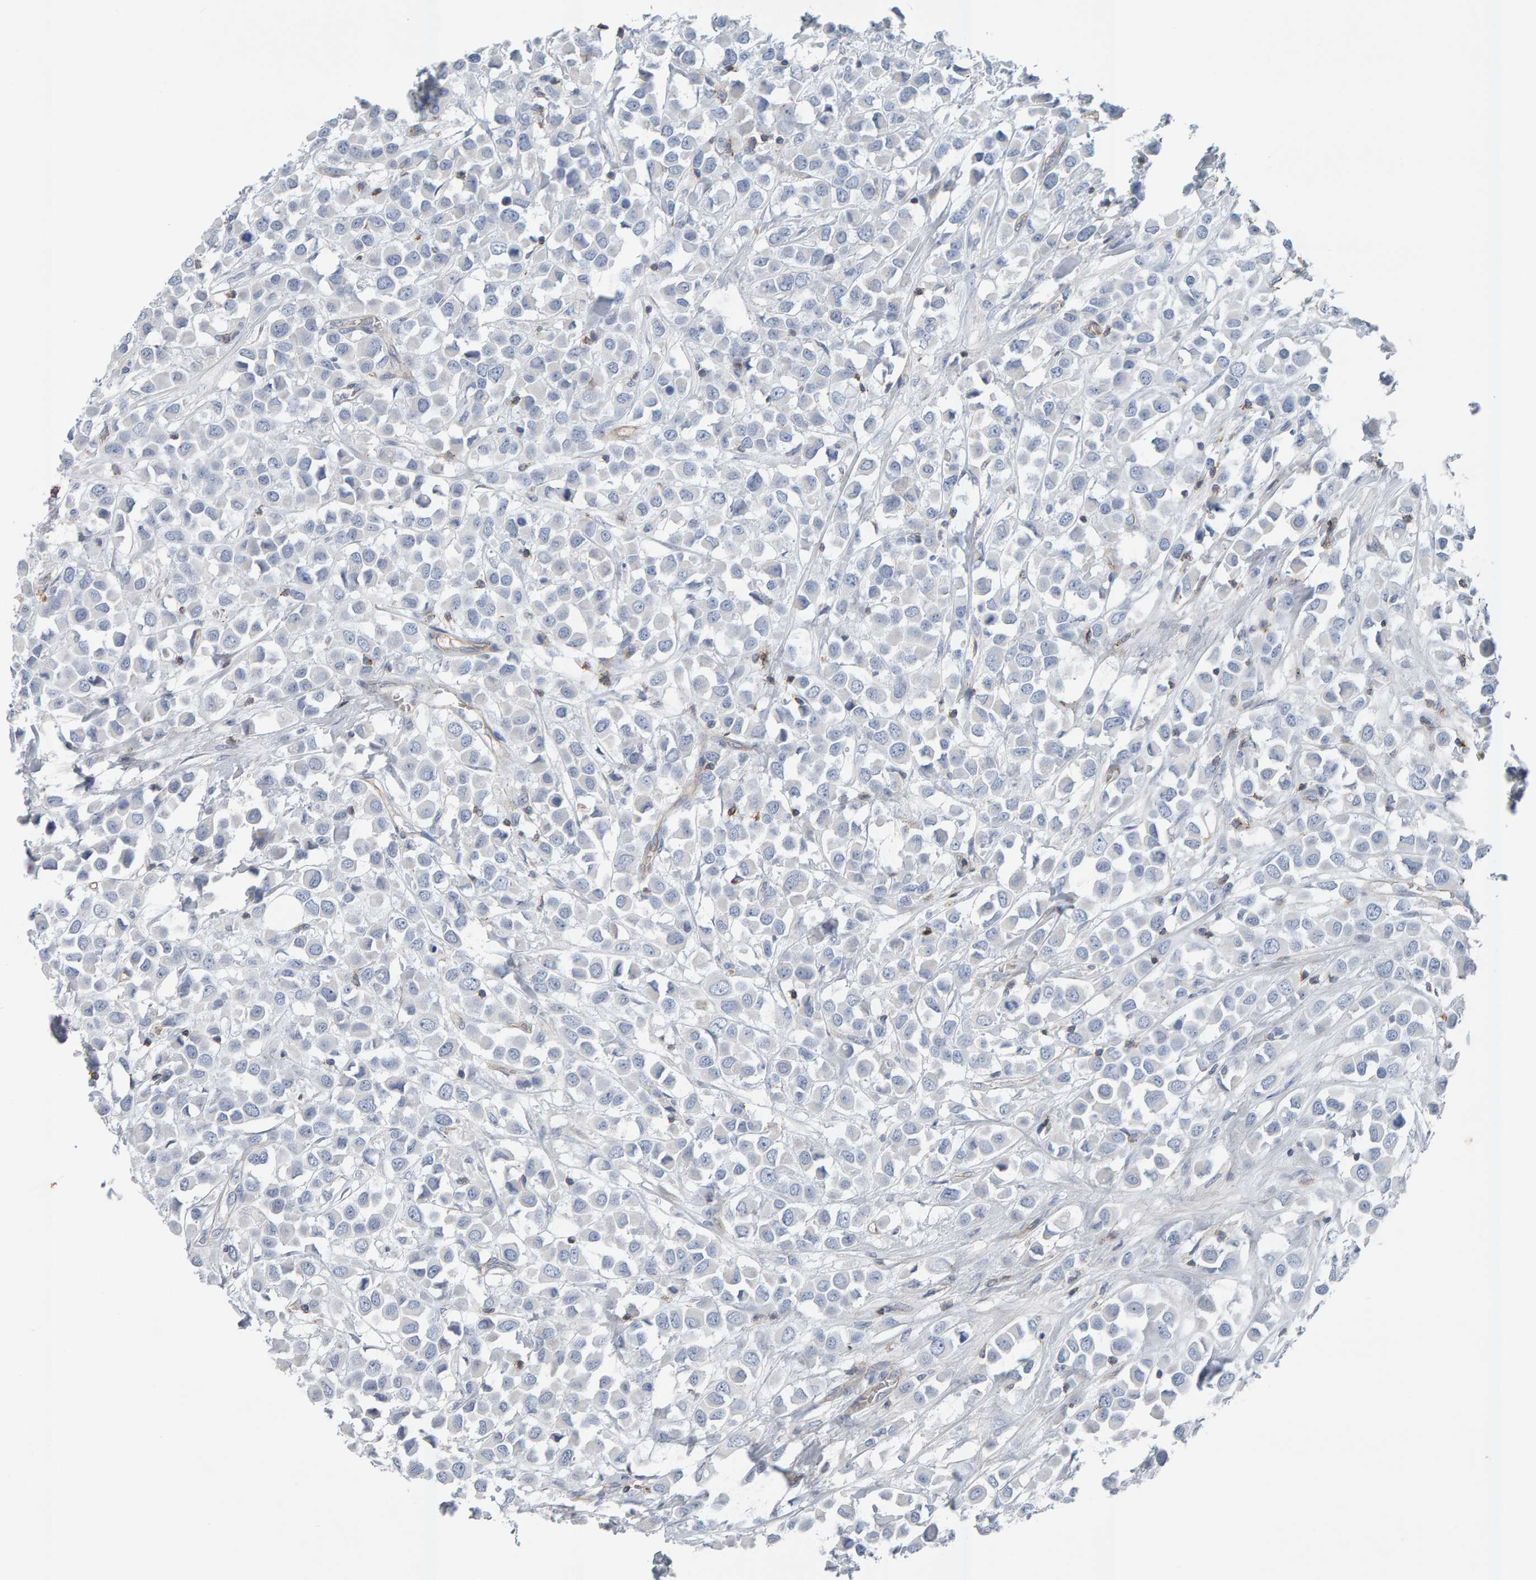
{"staining": {"intensity": "negative", "quantity": "none", "location": "none"}, "tissue": "breast cancer", "cell_type": "Tumor cells", "image_type": "cancer", "snomed": [{"axis": "morphology", "description": "Duct carcinoma"}, {"axis": "topography", "description": "Breast"}], "caption": "Protein analysis of breast infiltrating ductal carcinoma demonstrates no significant positivity in tumor cells. (Brightfield microscopy of DAB (3,3'-diaminobenzidine) immunohistochemistry (IHC) at high magnification).", "gene": "FYN", "patient": {"sex": "female", "age": 61}}